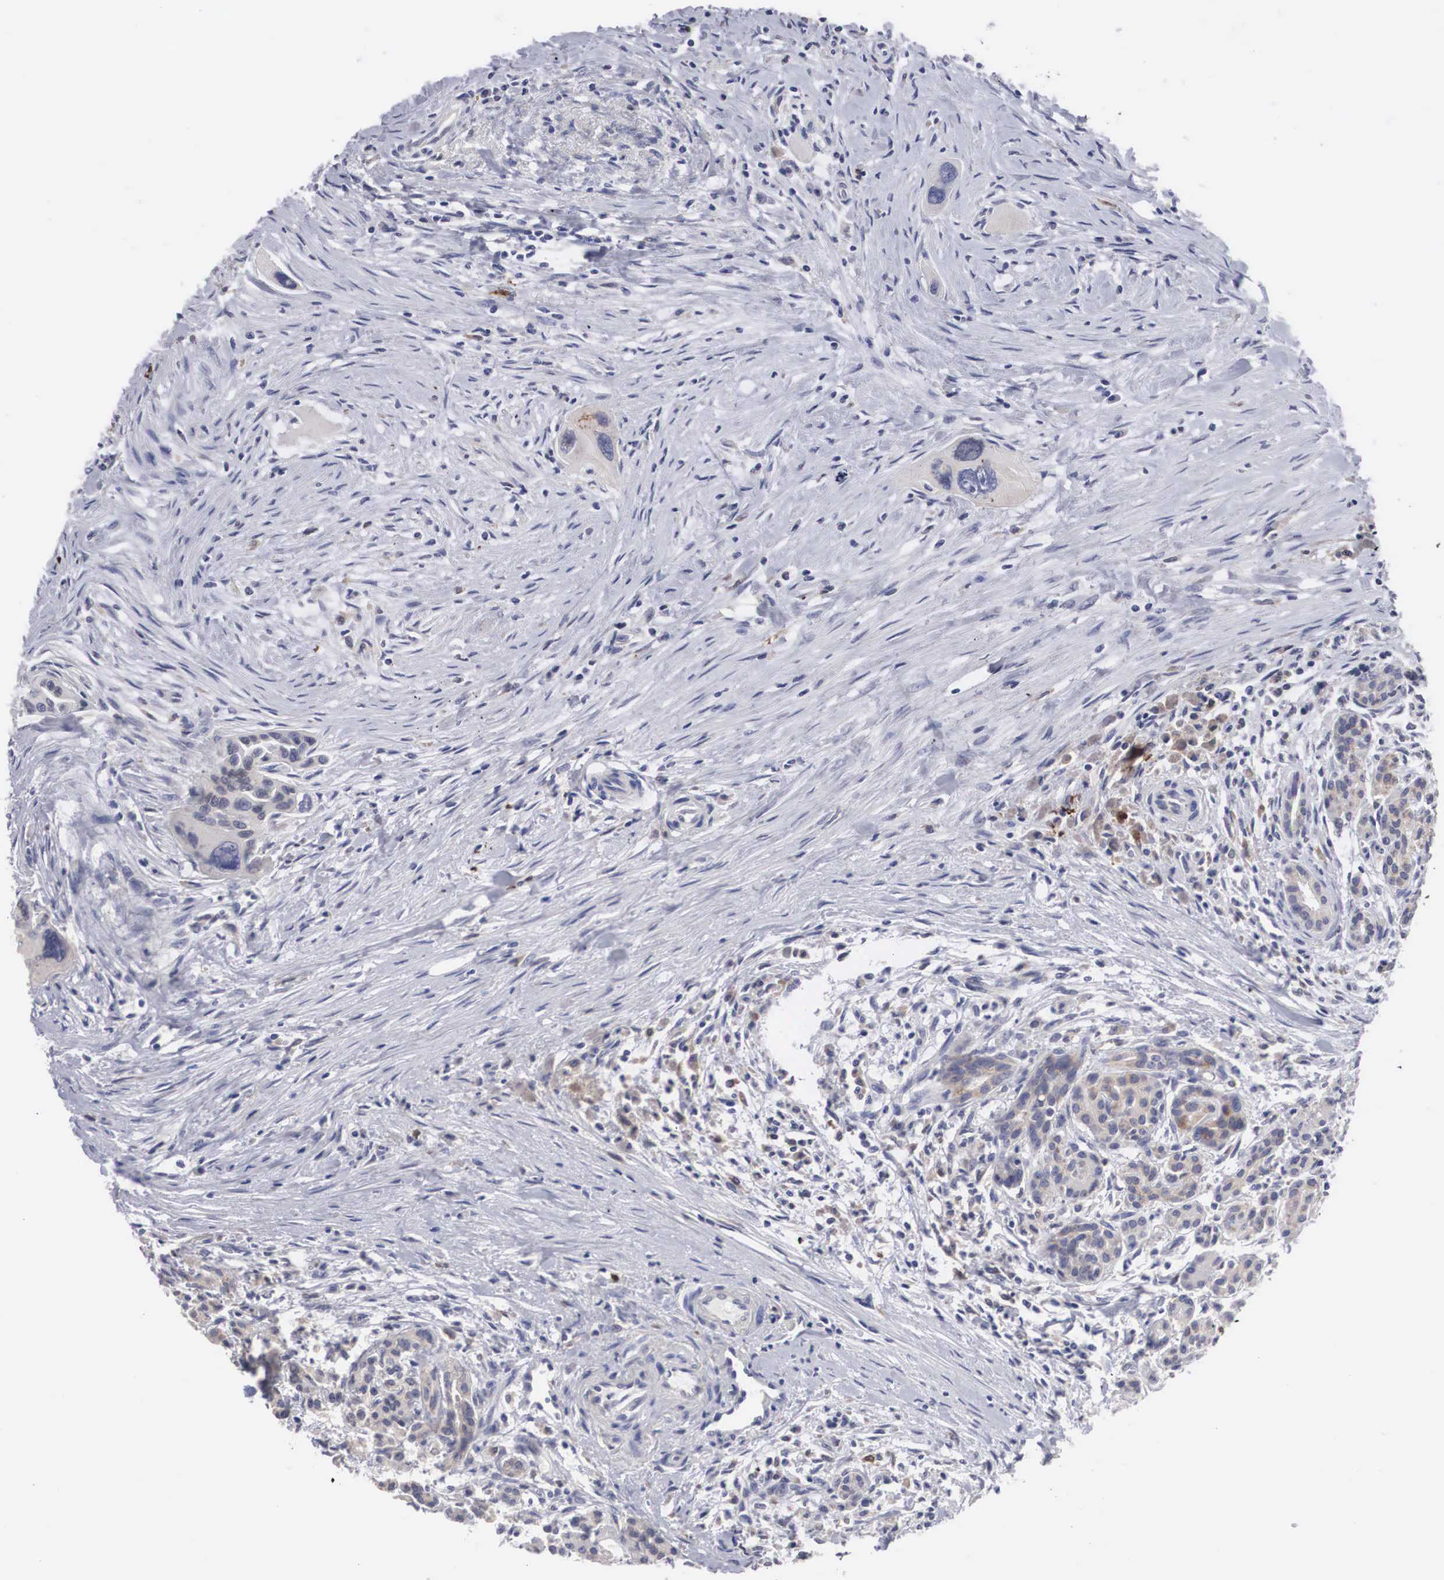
{"staining": {"intensity": "weak", "quantity": "<25%", "location": "cytoplasmic/membranous"}, "tissue": "pancreas", "cell_type": "Exocrine glandular cells", "image_type": "normal", "snomed": [{"axis": "morphology", "description": "Normal tissue, NOS"}, {"axis": "topography", "description": "Pancreas"}], "caption": "Benign pancreas was stained to show a protein in brown. There is no significant positivity in exocrine glandular cells. (DAB (3,3'-diaminobenzidine) immunohistochemistry (IHC), high magnification).", "gene": "HMOX1", "patient": {"sex": "male", "age": 73}}